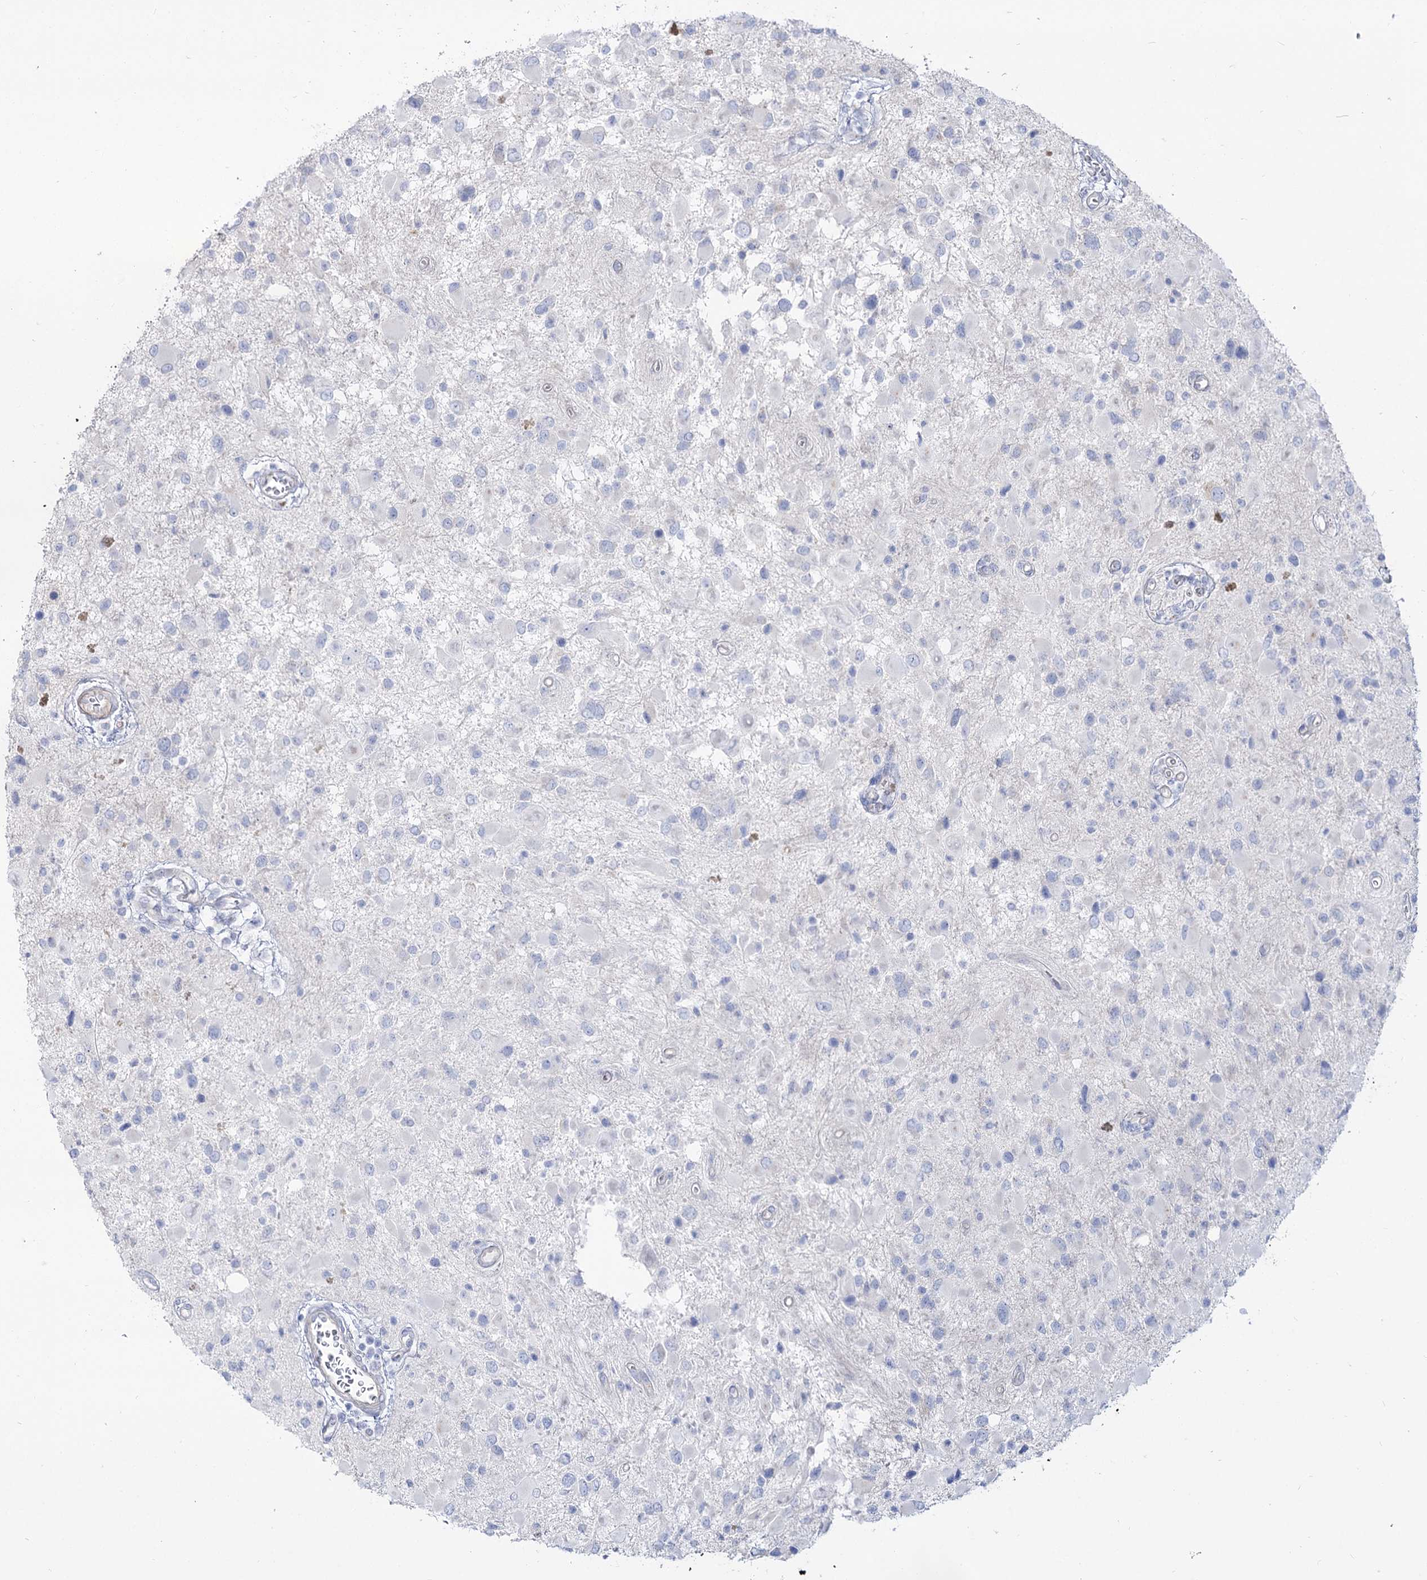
{"staining": {"intensity": "negative", "quantity": "none", "location": "none"}, "tissue": "glioma", "cell_type": "Tumor cells", "image_type": "cancer", "snomed": [{"axis": "morphology", "description": "Glioma, malignant, High grade"}, {"axis": "topography", "description": "Brain"}], "caption": "Immunohistochemistry image of neoplastic tissue: human glioma stained with DAB (3,3'-diaminobenzidine) displays no significant protein staining in tumor cells.", "gene": "SUOX", "patient": {"sex": "male", "age": 53}}